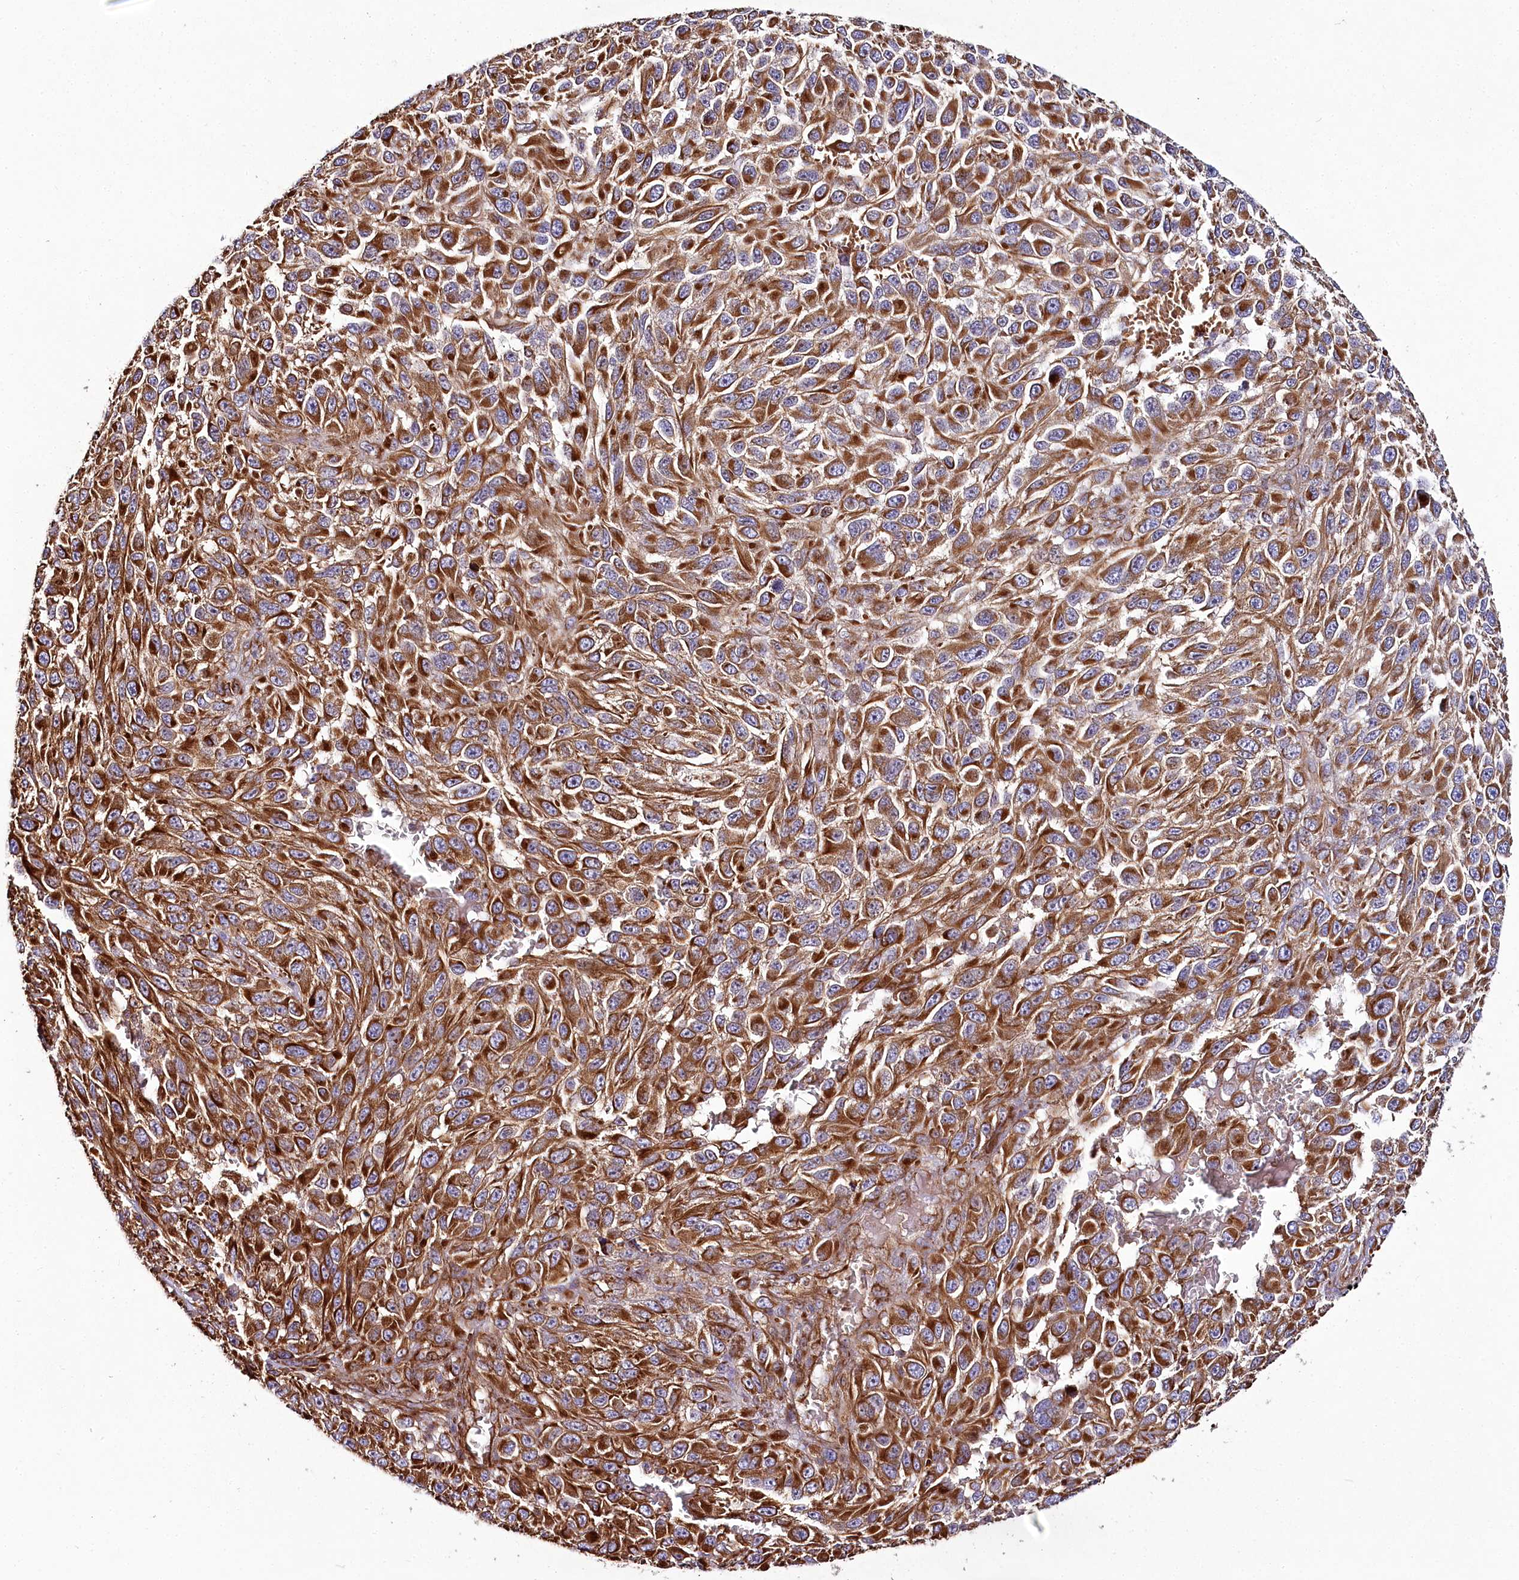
{"staining": {"intensity": "strong", "quantity": ">75%", "location": "cytoplasmic/membranous"}, "tissue": "melanoma", "cell_type": "Tumor cells", "image_type": "cancer", "snomed": [{"axis": "morphology", "description": "Malignant melanoma, NOS"}, {"axis": "topography", "description": "Skin"}], "caption": "Immunohistochemical staining of human melanoma displays high levels of strong cytoplasmic/membranous staining in approximately >75% of tumor cells.", "gene": "THUMPD3", "patient": {"sex": "female", "age": 96}}